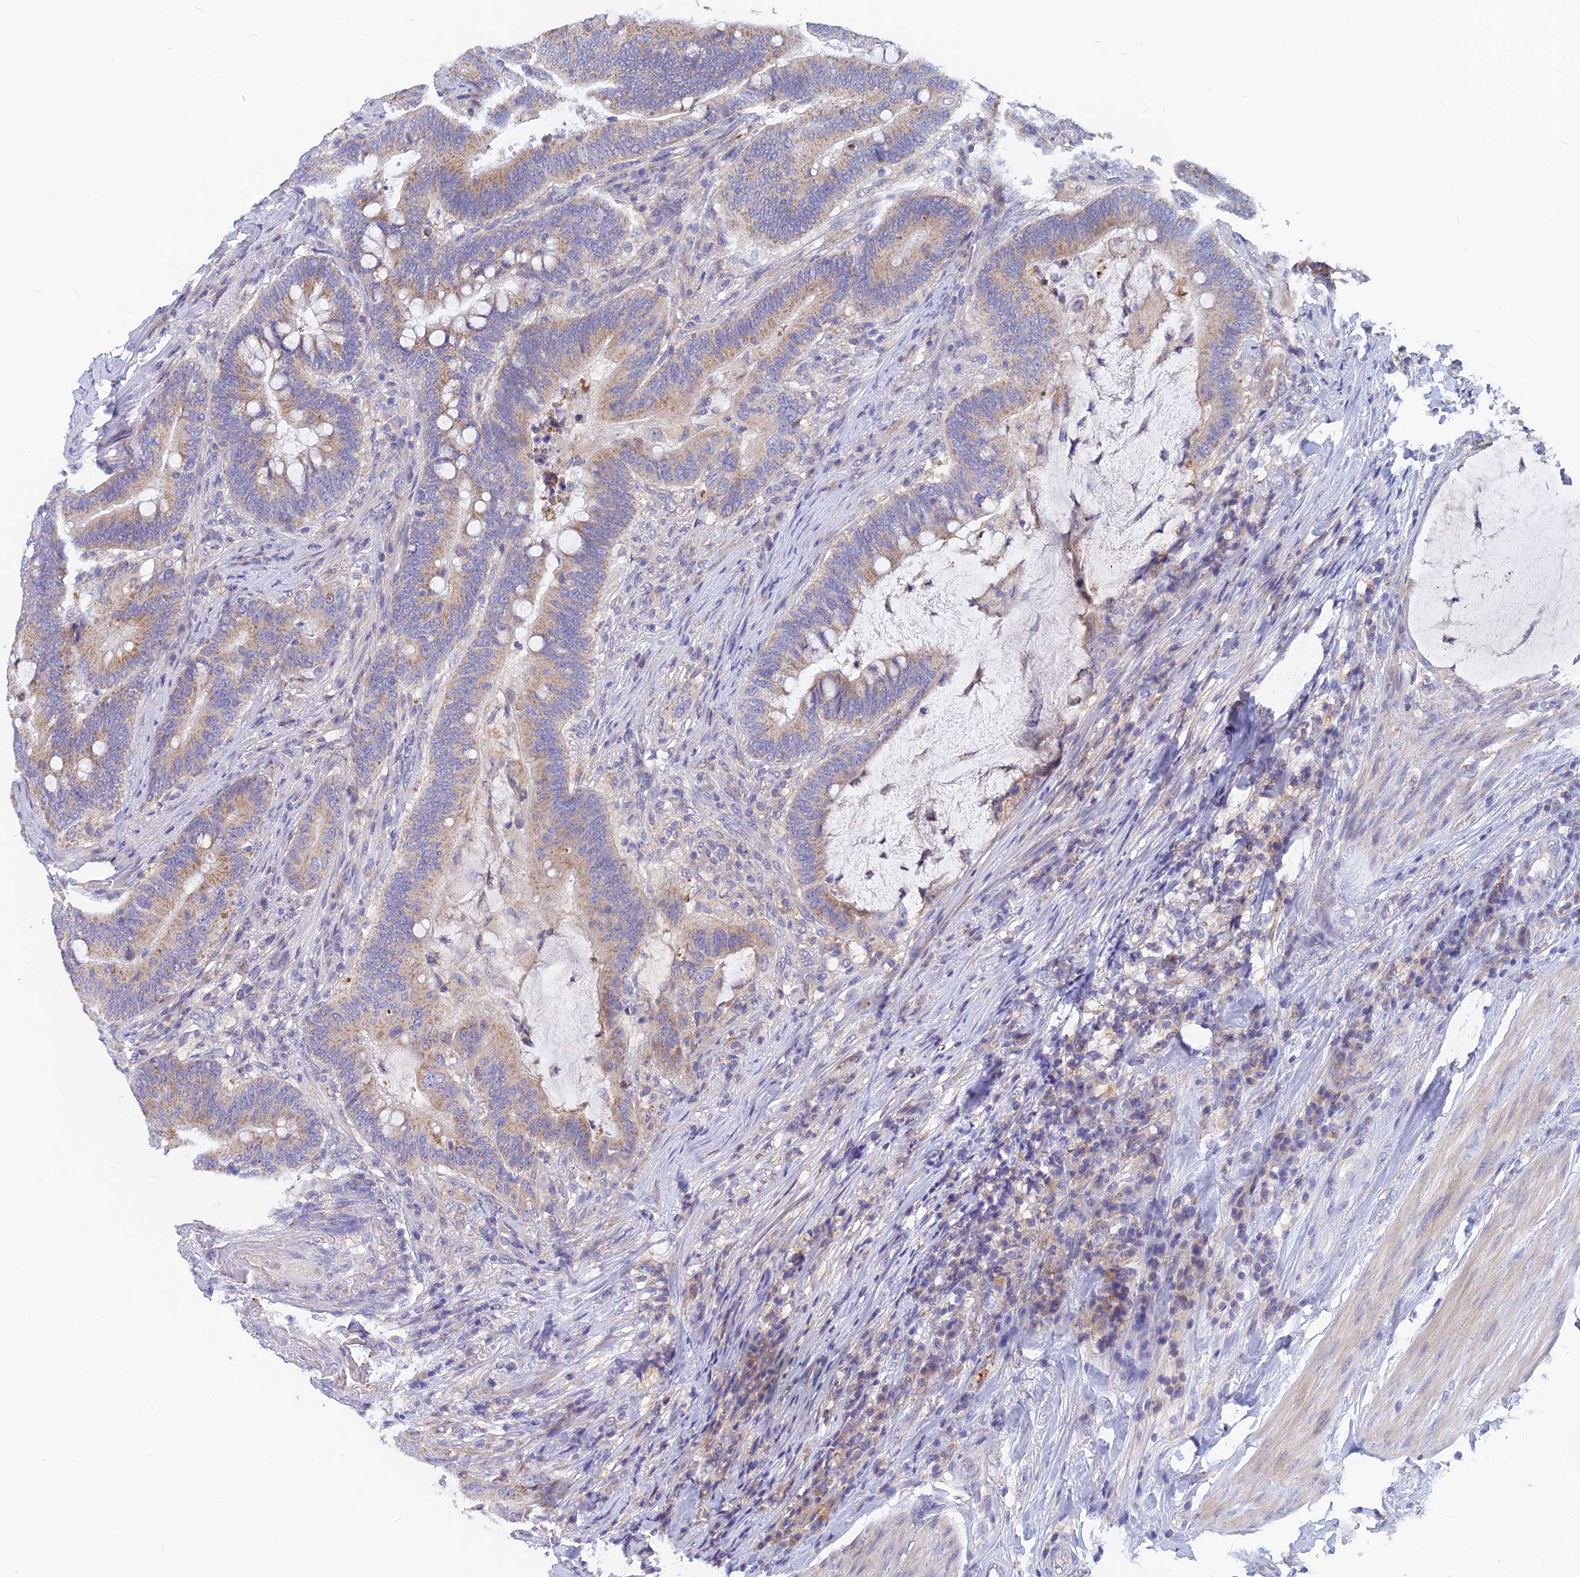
{"staining": {"intensity": "weak", "quantity": ">75%", "location": "cytoplasmic/membranous"}, "tissue": "colorectal cancer", "cell_type": "Tumor cells", "image_type": "cancer", "snomed": [{"axis": "morphology", "description": "Adenocarcinoma, NOS"}, {"axis": "topography", "description": "Colon"}], "caption": "Adenocarcinoma (colorectal) stained with immunohistochemistry reveals weak cytoplasmic/membranous expression in about >75% of tumor cells.", "gene": "CACNA1B", "patient": {"sex": "female", "age": 66}}